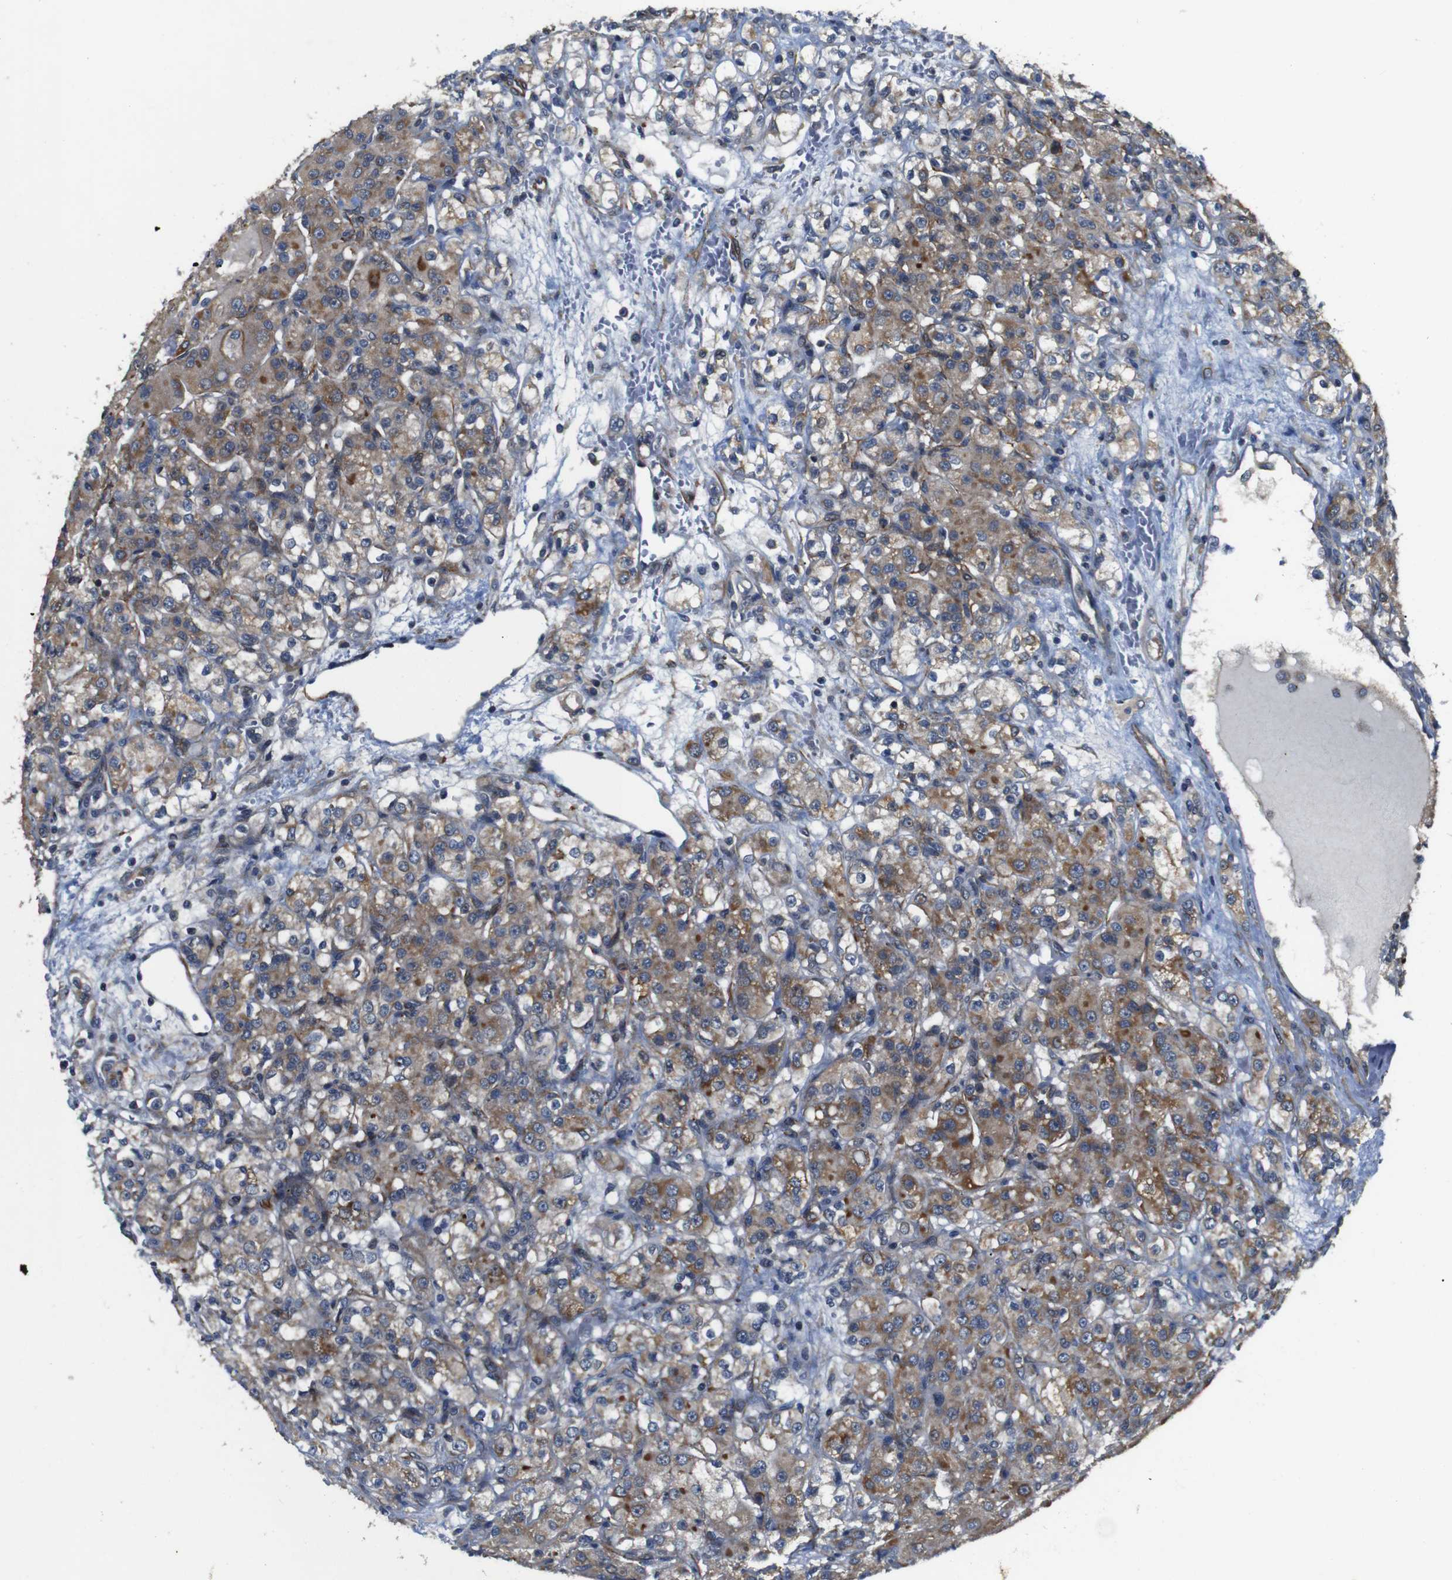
{"staining": {"intensity": "moderate", "quantity": "25%-75%", "location": "cytoplasmic/membranous"}, "tissue": "renal cancer", "cell_type": "Tumor cells", "image_type": "cancer", "snomed": [{"axis": "morphology", "description": "Normal tissue, NOS"}, {"axis": "morphology", "description": "Adenocarcinoma, NOS"}, {"axis": "topography", "description": "Kidney"}], "caption": "Renal cancer (adenocarcinoma) was stained to show a protein in brown. There is medium levels of moderate cytoplasmic/membranous expression in about 25%-75% of tumor cells.", "gene": "GGT7", "patient": {"sex": "male", "age": 61}}